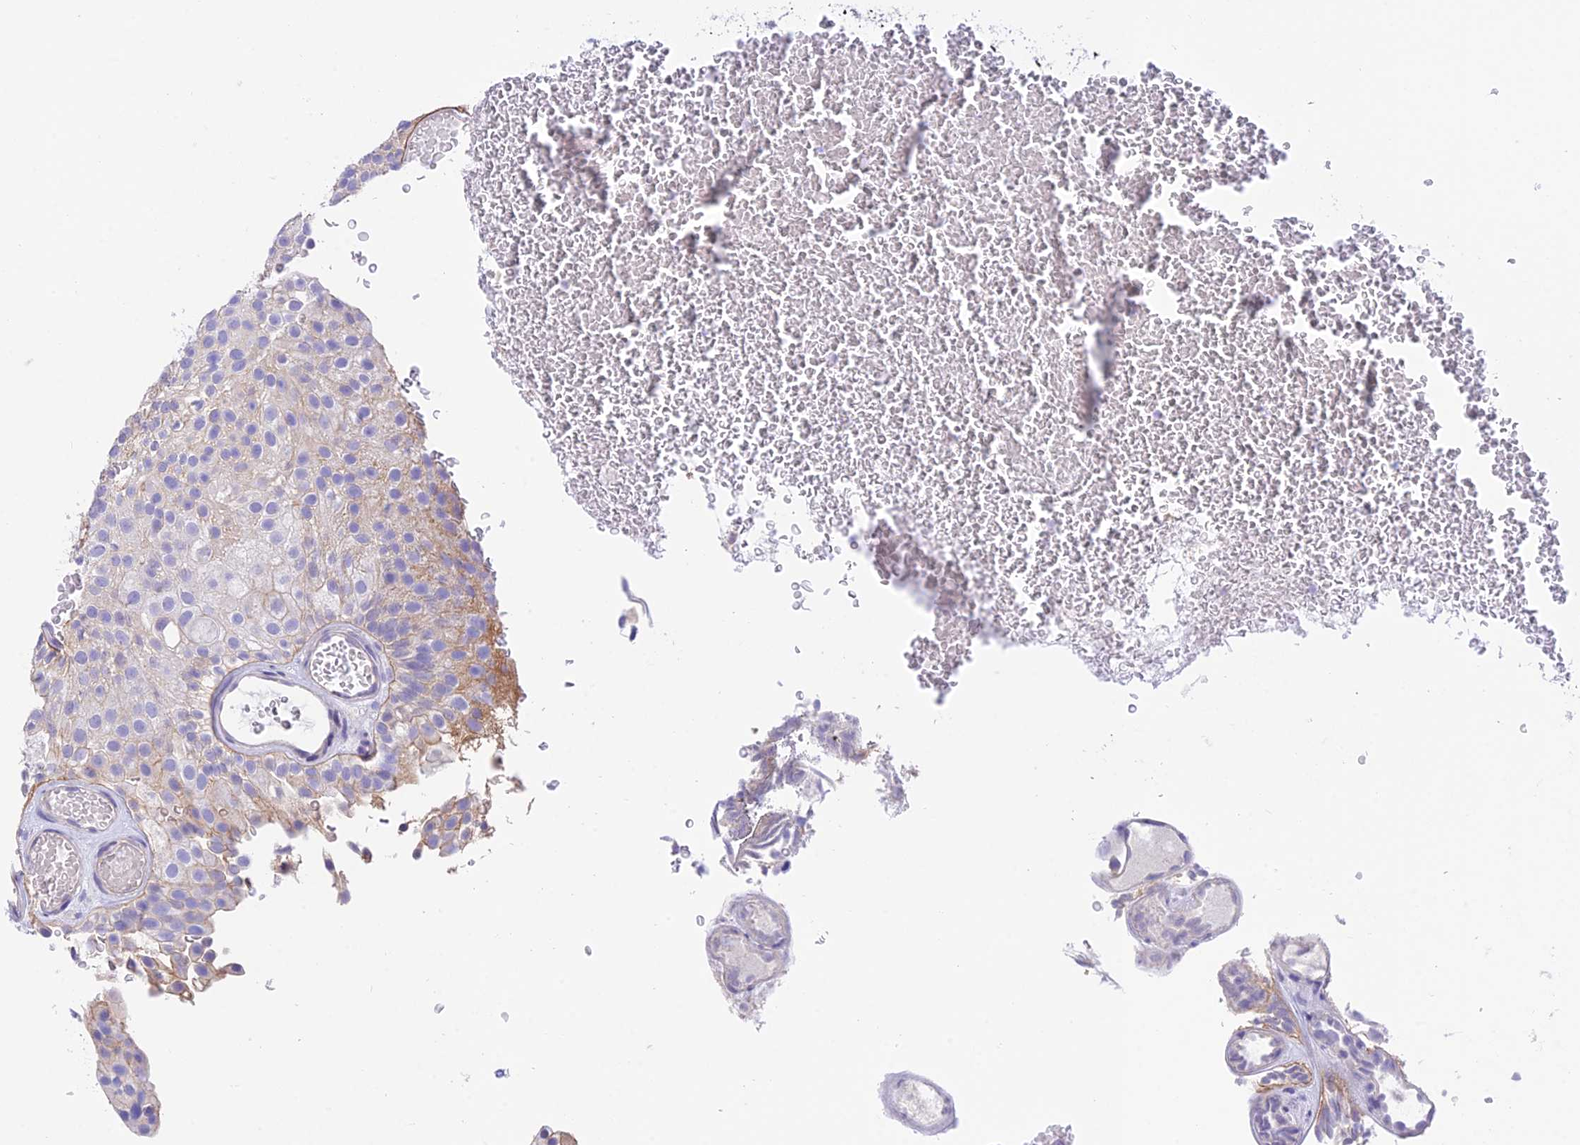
{"staining": {"intensity": "negative", "quantity": "none", "location": "none"}, "tissue": "urothelial cancer", "cell_type": "Tumor cells", "image_type": "cancer", "snomed": [{"axis": "morphology", "description": "Urothelial carcinoma, Low grade"}, {"axis": "topography", "description": "Urinary bladder"}], "caption": "This is a photomicrograph of immunohistochemistry staining of urothelial carcinoma (low-grade), which shows no staining in tumor cells.", "gene": "C17orf67", "patient": {"sex": "male", "age": 78}}